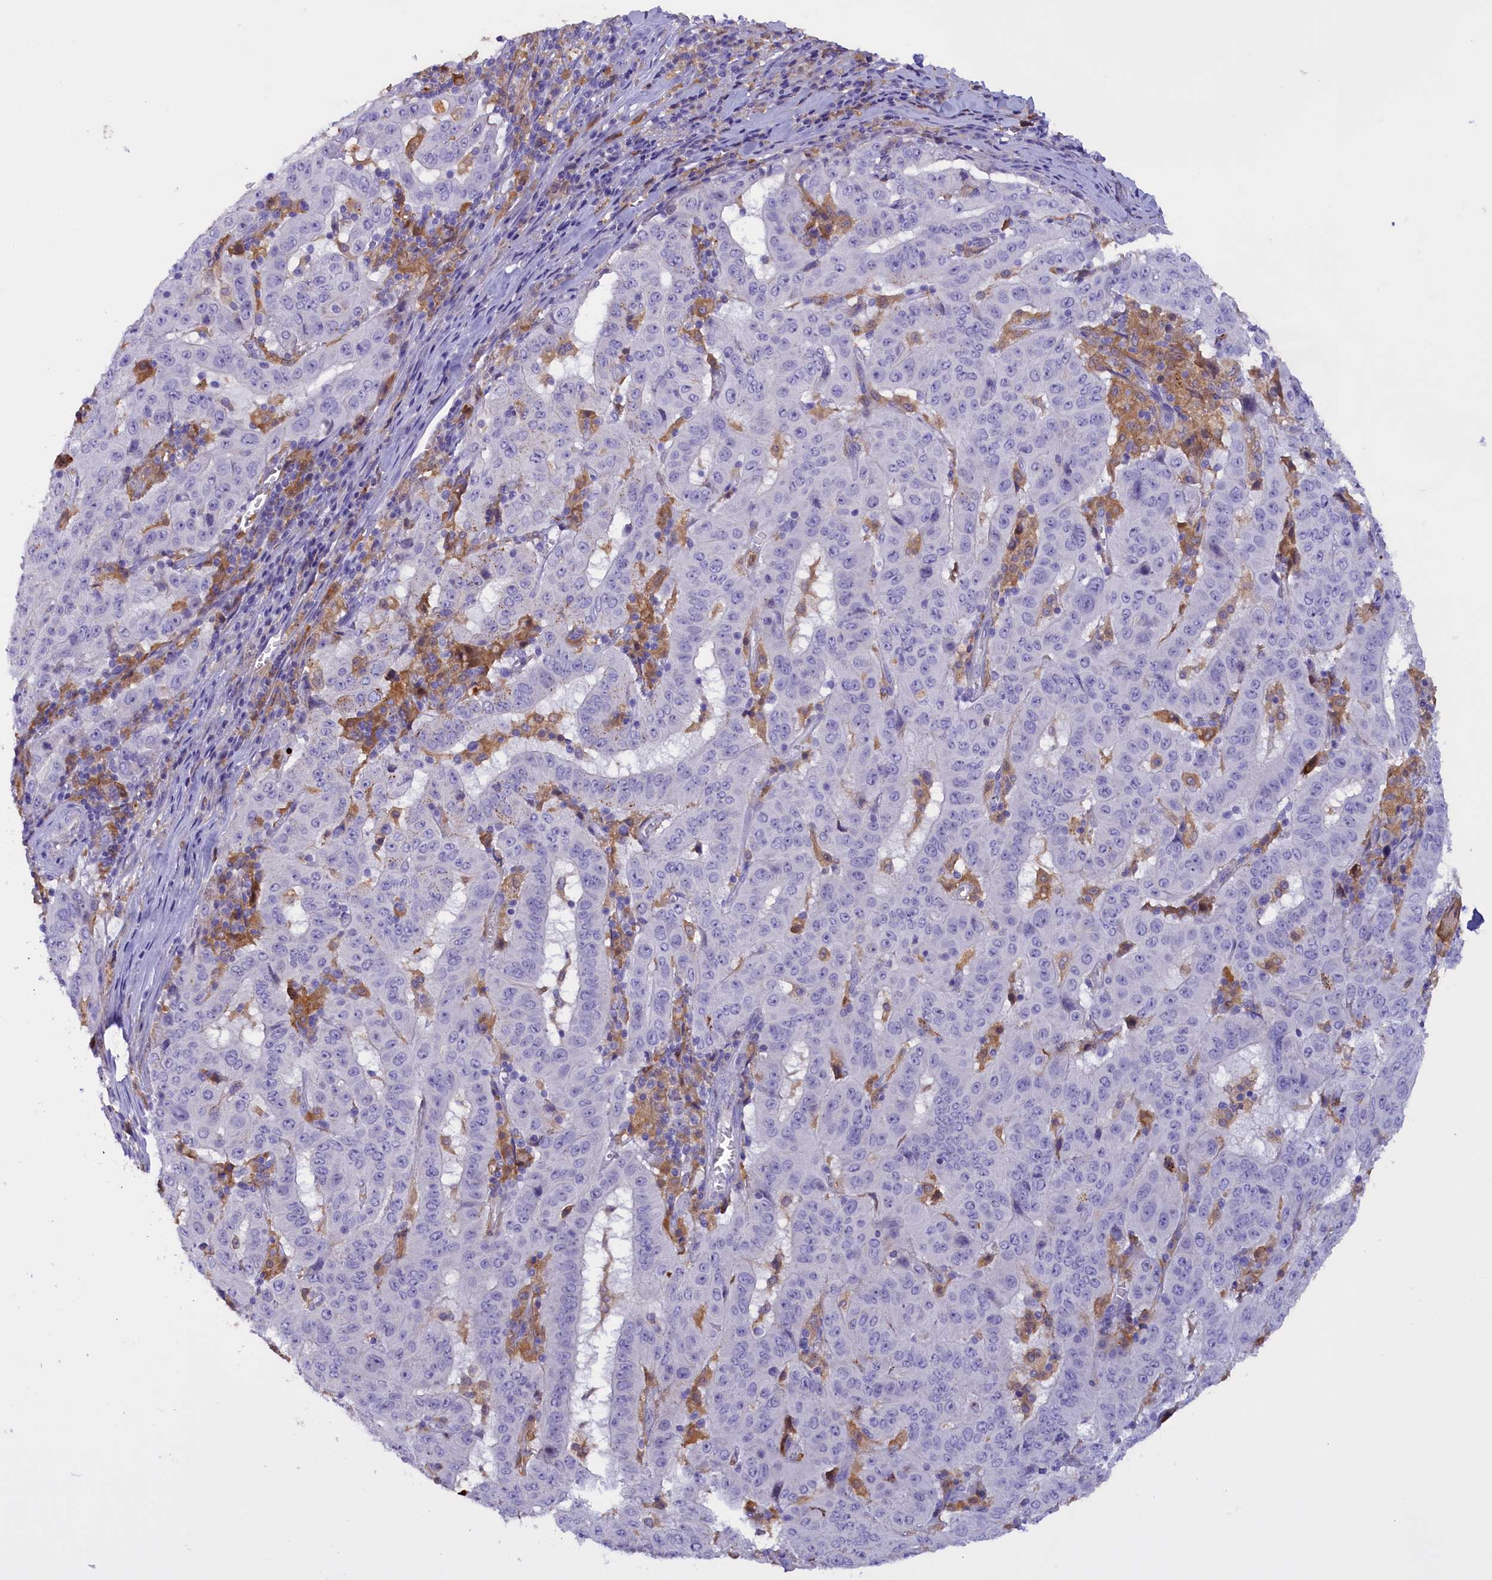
{"staining": {"intensity": "negative", "quantity": "none", "location": "none"}, "tissue": "pancreatic cancer", "cell_type": "Tumor cells", "image_type": "cancer", "snomed": [{"axis": "morphology", "description": "Adenocarcinoma, NOS"}, {"axis": "topography", "description": "Pancreas"}], "caption": "Immunohistochemical staining of human pancreatic cancer (adenocarcinoma) shows no significant positivity in tumor cells. Nuclei are stained in blue.", "gene": "FAM149B1", "patient": {"sex": "male", "age": 63}}